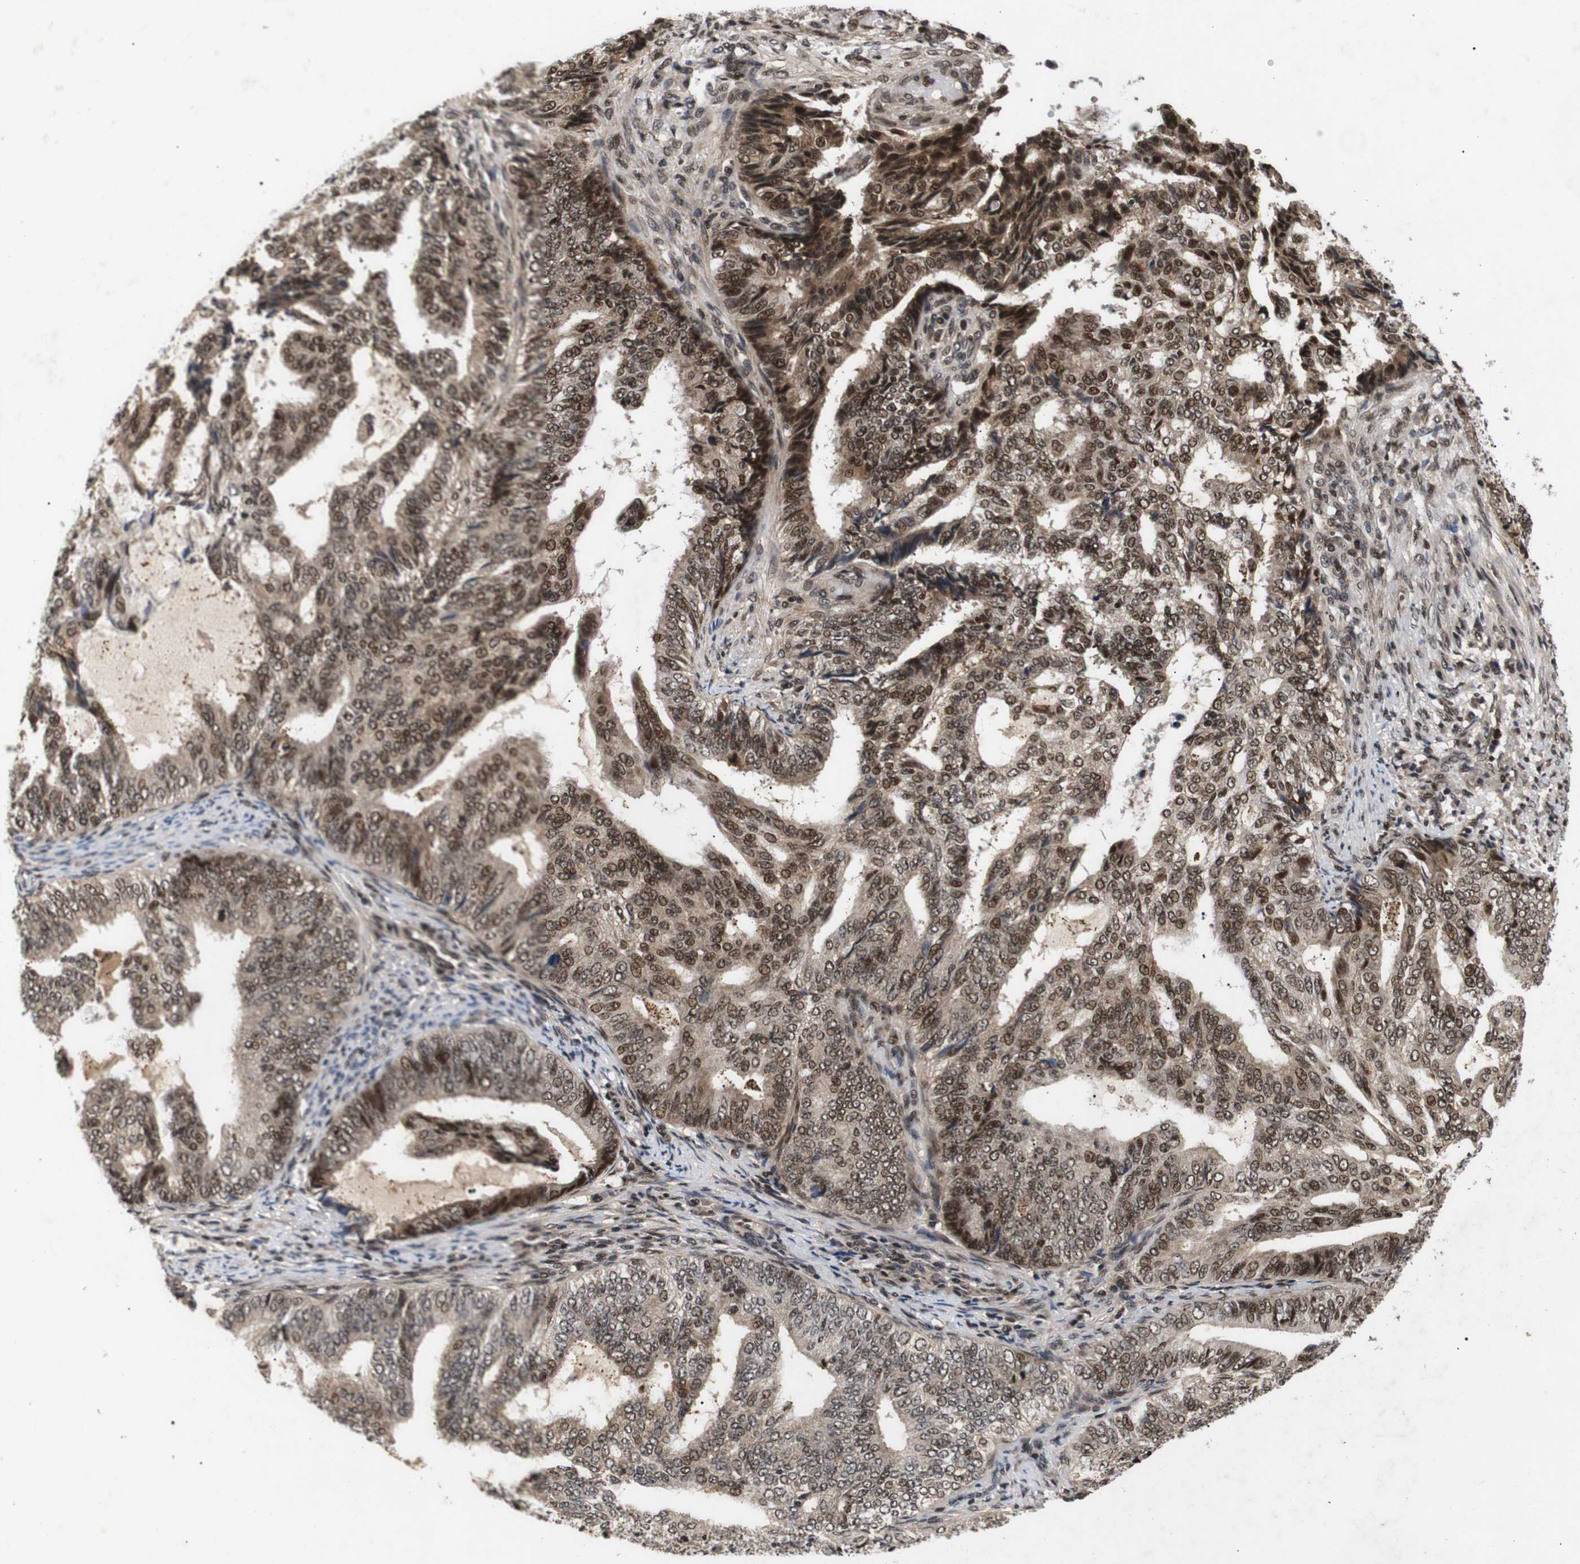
{"staining": {"intensity": "moderate", "quantity": "25%-75%", "location": "cytoplasmic/membranous,nuclear"}, "tissue": "endometrial cancer", "cell_type": "Tumor cells", "image_type": "cancer", "snomed": [{"axis": "morphology", "description": "Adenocarcinoma, NOS"}, {"axis": "topography", "description": "Endometrium"}], "caption": "IHC image of neoplastic tissue: human endometrial cancer (adenocarcinoma) stained using immunohistochemistry (IHC) exhibits medium levels of moderate protein expression localized specifically in the cytoplasmic/membranous and nuclear of tumor cells, appearing as a cytoplasmic/membranous and nuclear brown color.", "gene": "KIF23", "patient": {"sex": "female", "age": 58}}